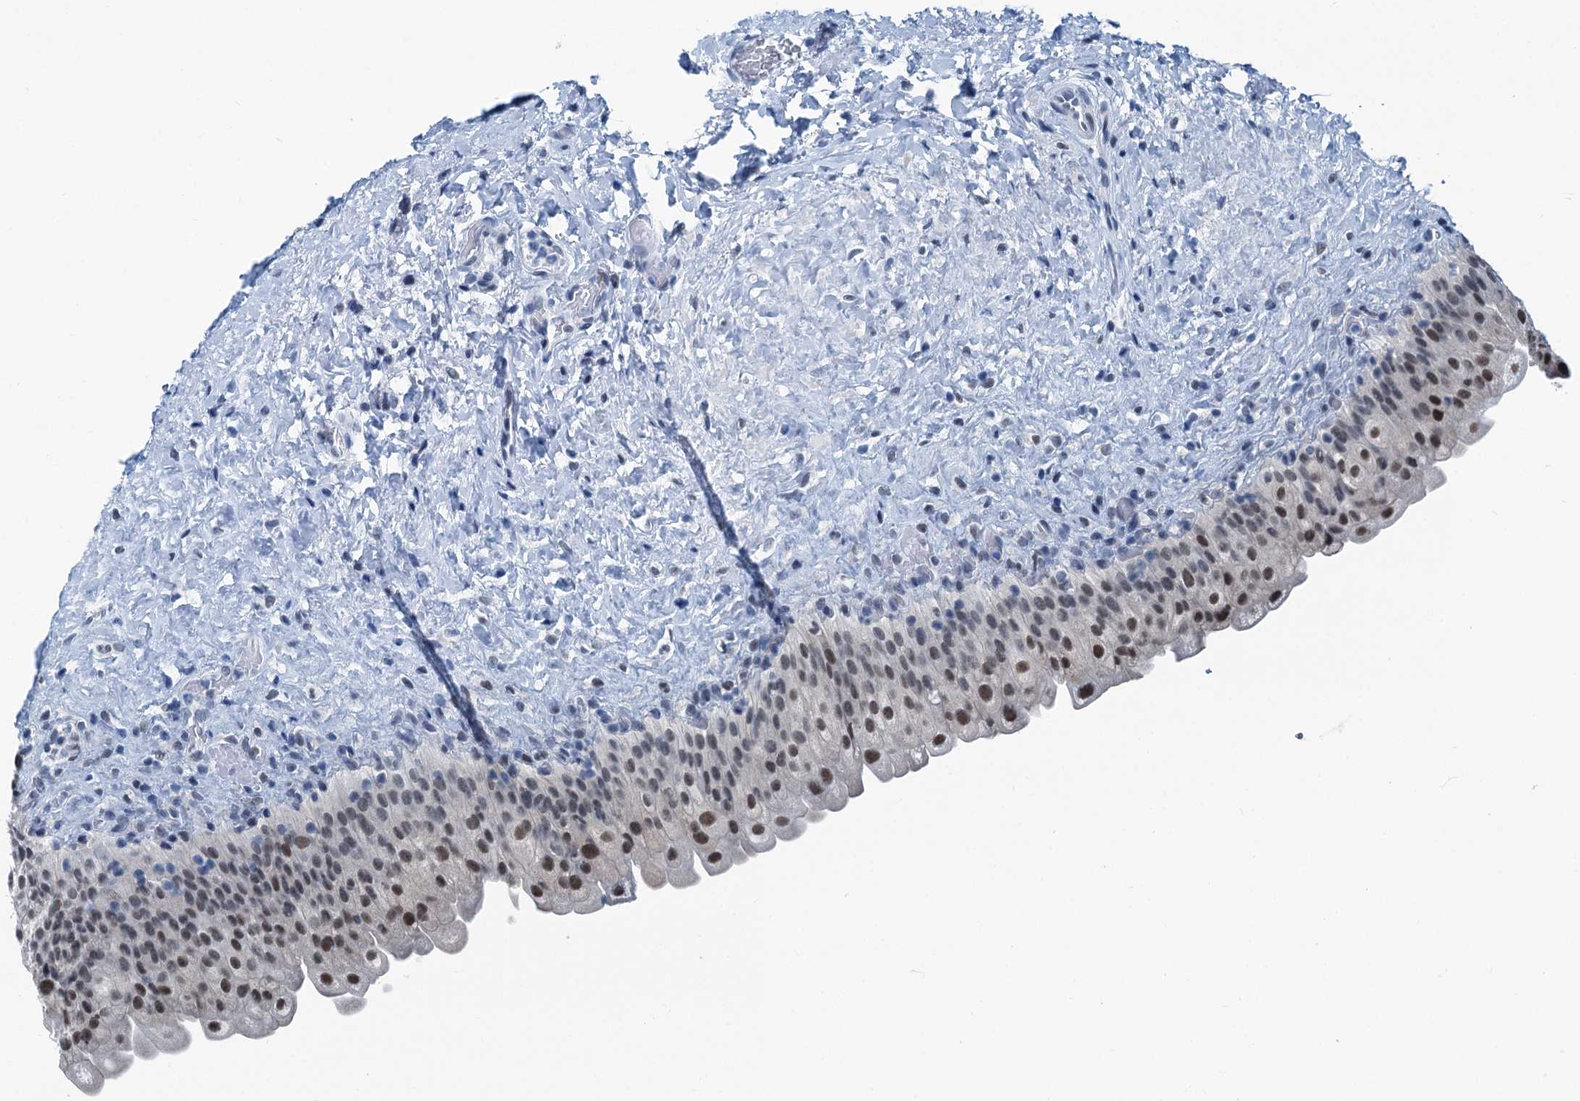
{"staining": {"intensity": "moderate", "quantity": "25%-75%", "location": "nuclear"}, "tissue": "urinary bladder", "cell_type": "Urothelial cells", "image_type": "normal", "snomed": [{"axis": "morphology", "description": "Normal tissue, NOS"}, {"axis": "topography", "description": "Urinary bladder"}], "caption": "This is a histology image of IHC staining of normal urinary bladder, which shows moderate expression in the nuclear of urothelial cells.", "gene": "TRPT1", "patient": {"sex": "female", "age": 27}}